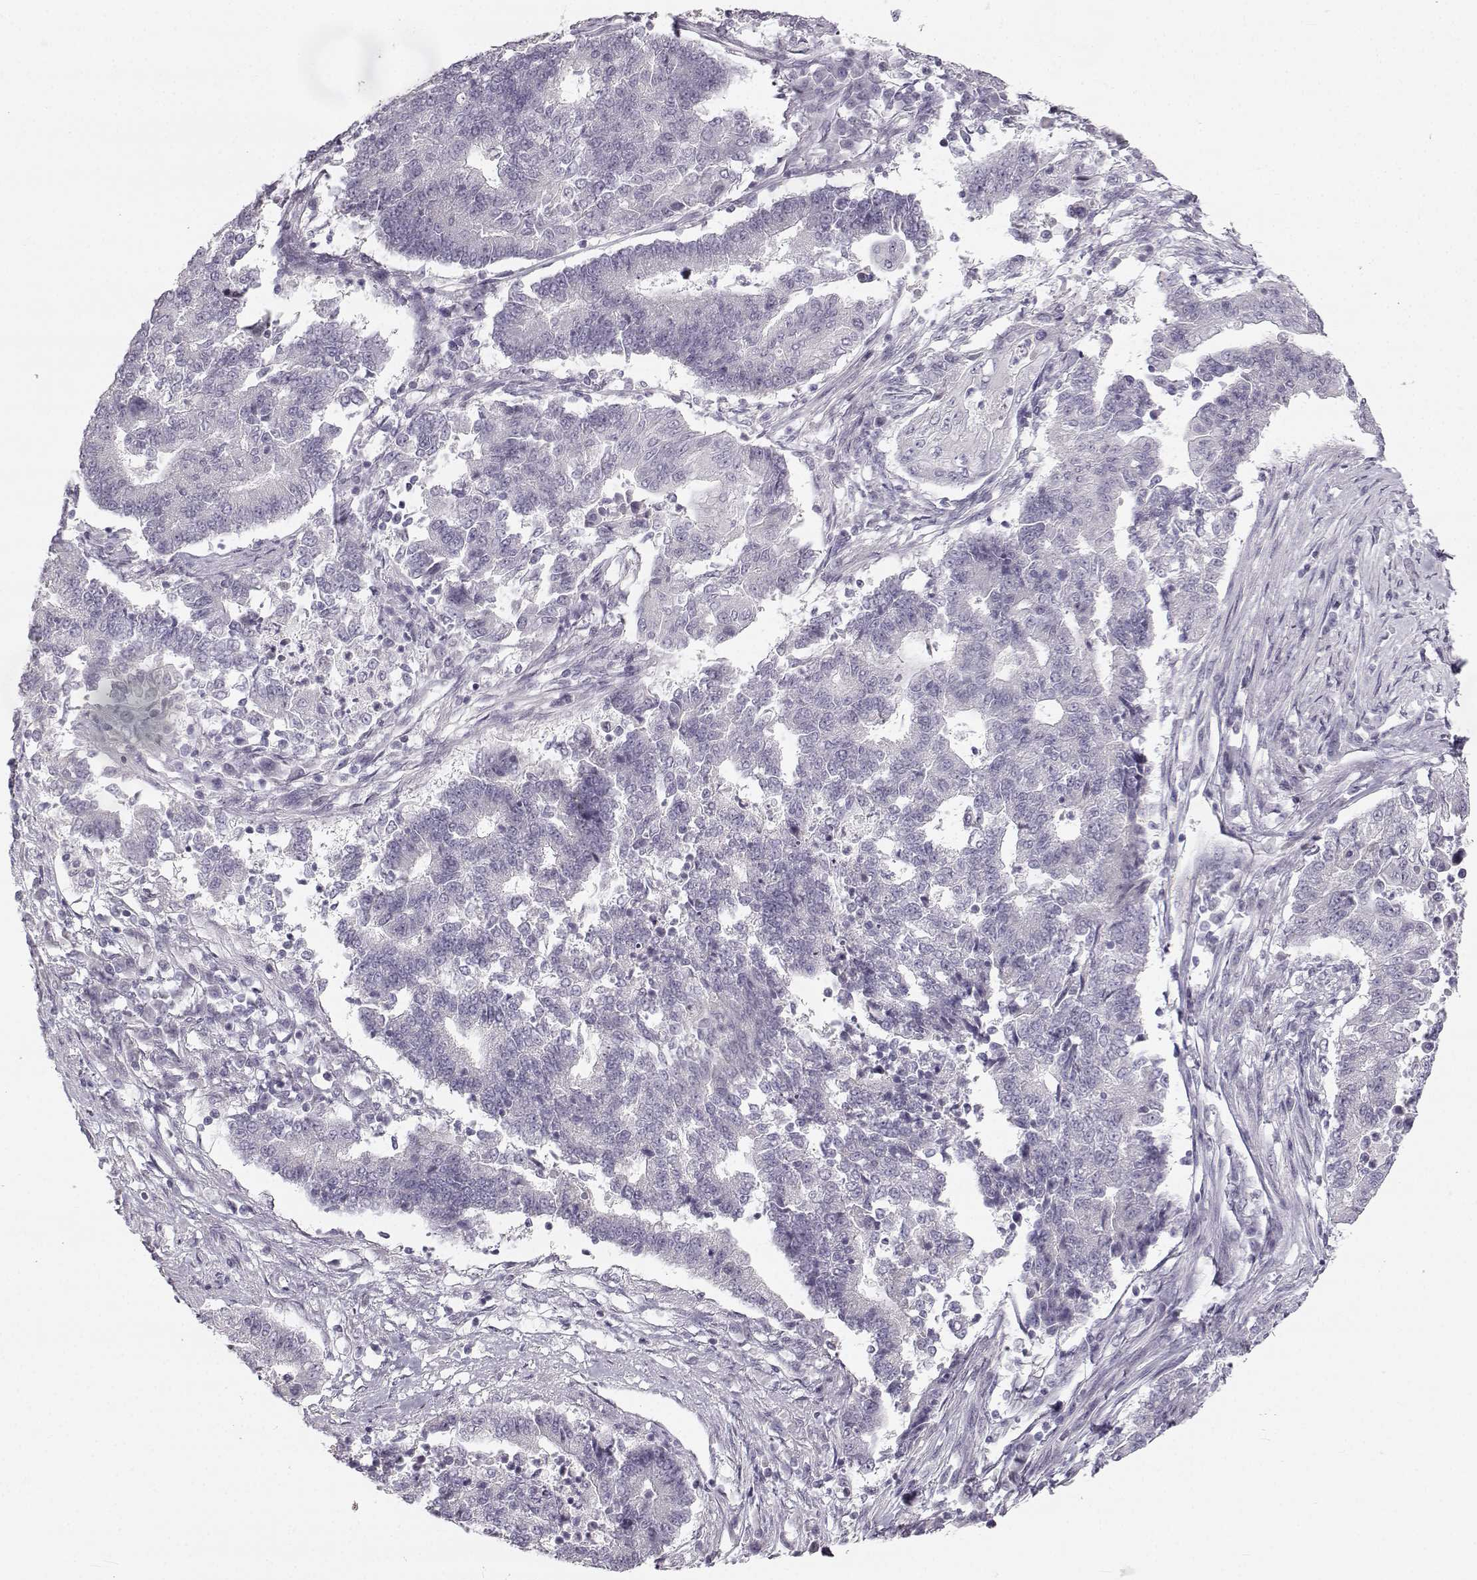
{"staining": {"intensity": "negative", "quantity": "none", "location": "none"}, "tissue": "endometrial cancer", "cell_type": "Tumor cells", "image_type": "cancer", "snomed": [{"axis": "morphology", "description": "Adenocarcinoma, NOS"}, {"axis": "topography", "description": "Uterus"}, {"axis": "topography", "description": "Endometrium"}], "caption": "This micrograph is of endometrial cancer stained with IHC to label a protein in brown with the nuclei are counter-stained blue. There is no positivity in tumor cells.", "gene": "OIP5", "patient": {"sex": "female", "age": 54}}